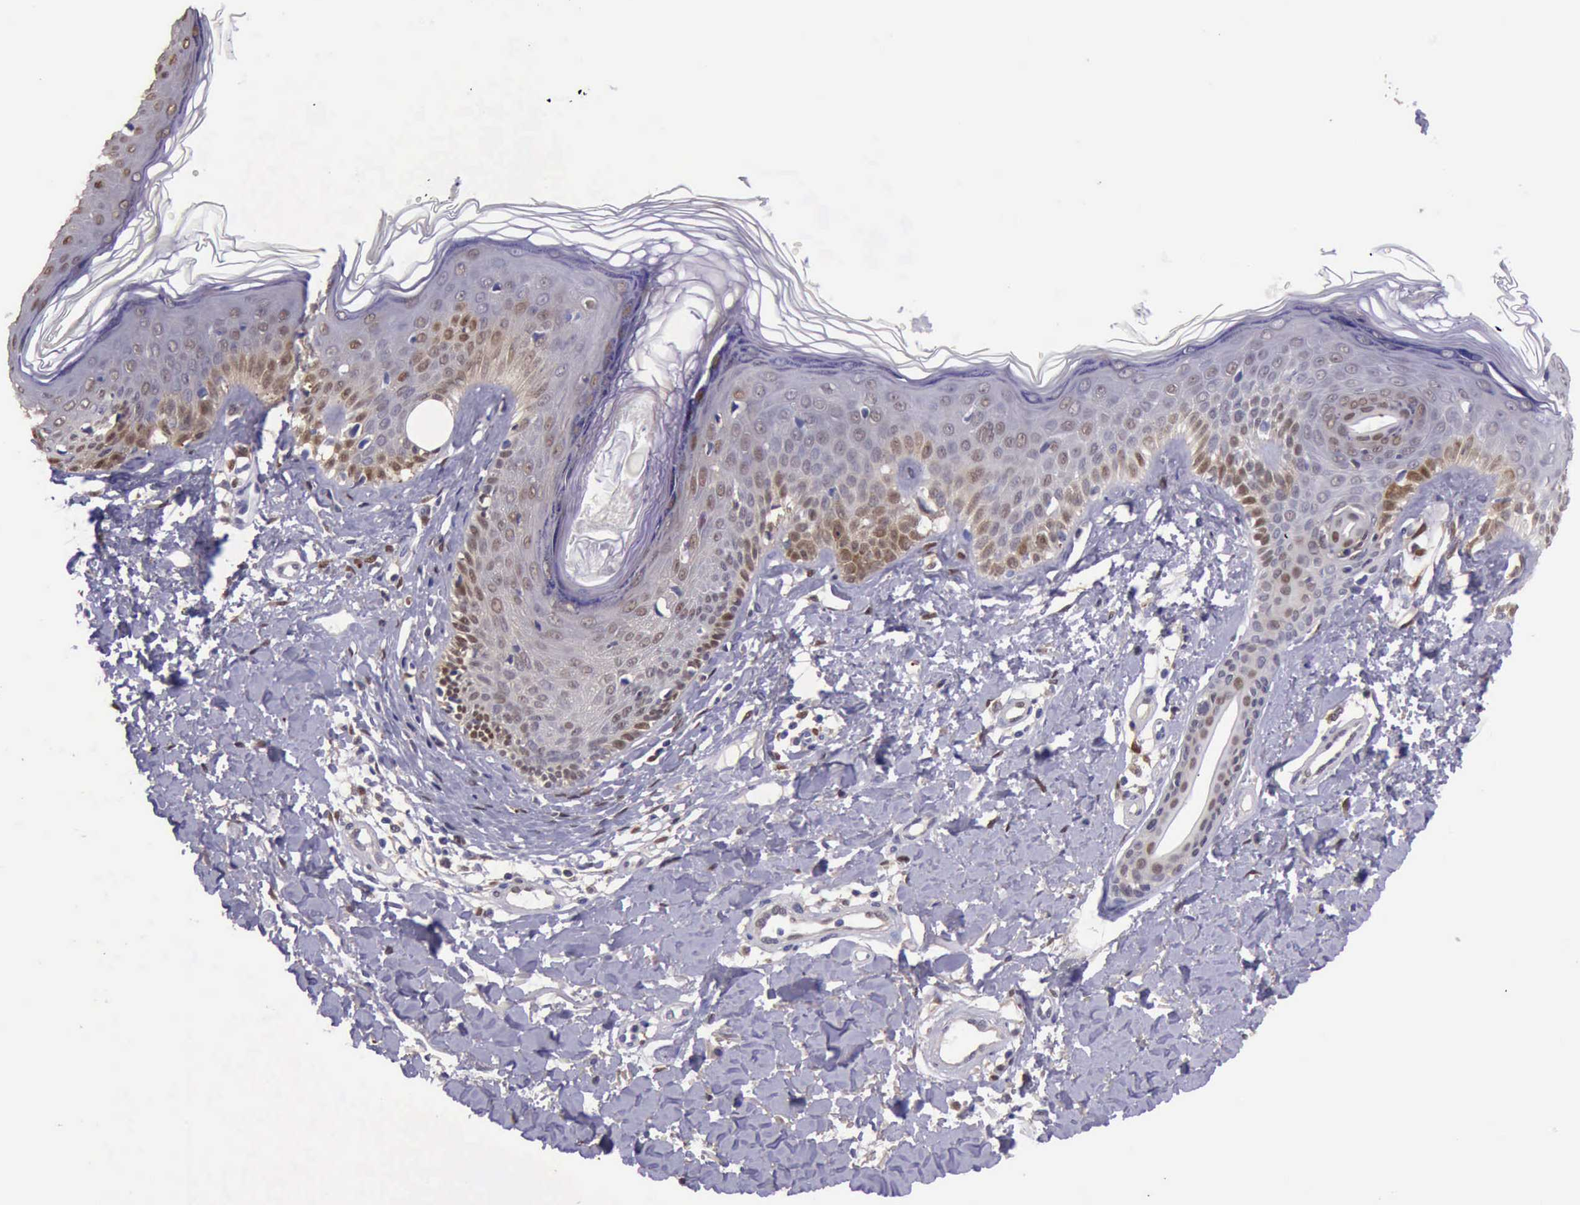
{"staining": {"intensity": "weak", "quantity": "<25%", "location": "cytoplasmic/membranous,nuclear"}, "tissue": "melanoma", "cell_type": "Tumor cells", "image_type": "cancer", "snomed": [{"axis": "morphology", "description": "Malignant melanoma, NOS"}, {"axis": "topography", "description": "Skin"}], "caption": "Immunohistochemistry of human malignant melanoma displays no positivity in tumor cells. (DAB (3,3'-diaminobenzidine) IHC, high magnification).", "gene": "TYMP", "patient": {"sex": "male", "age": 49}}